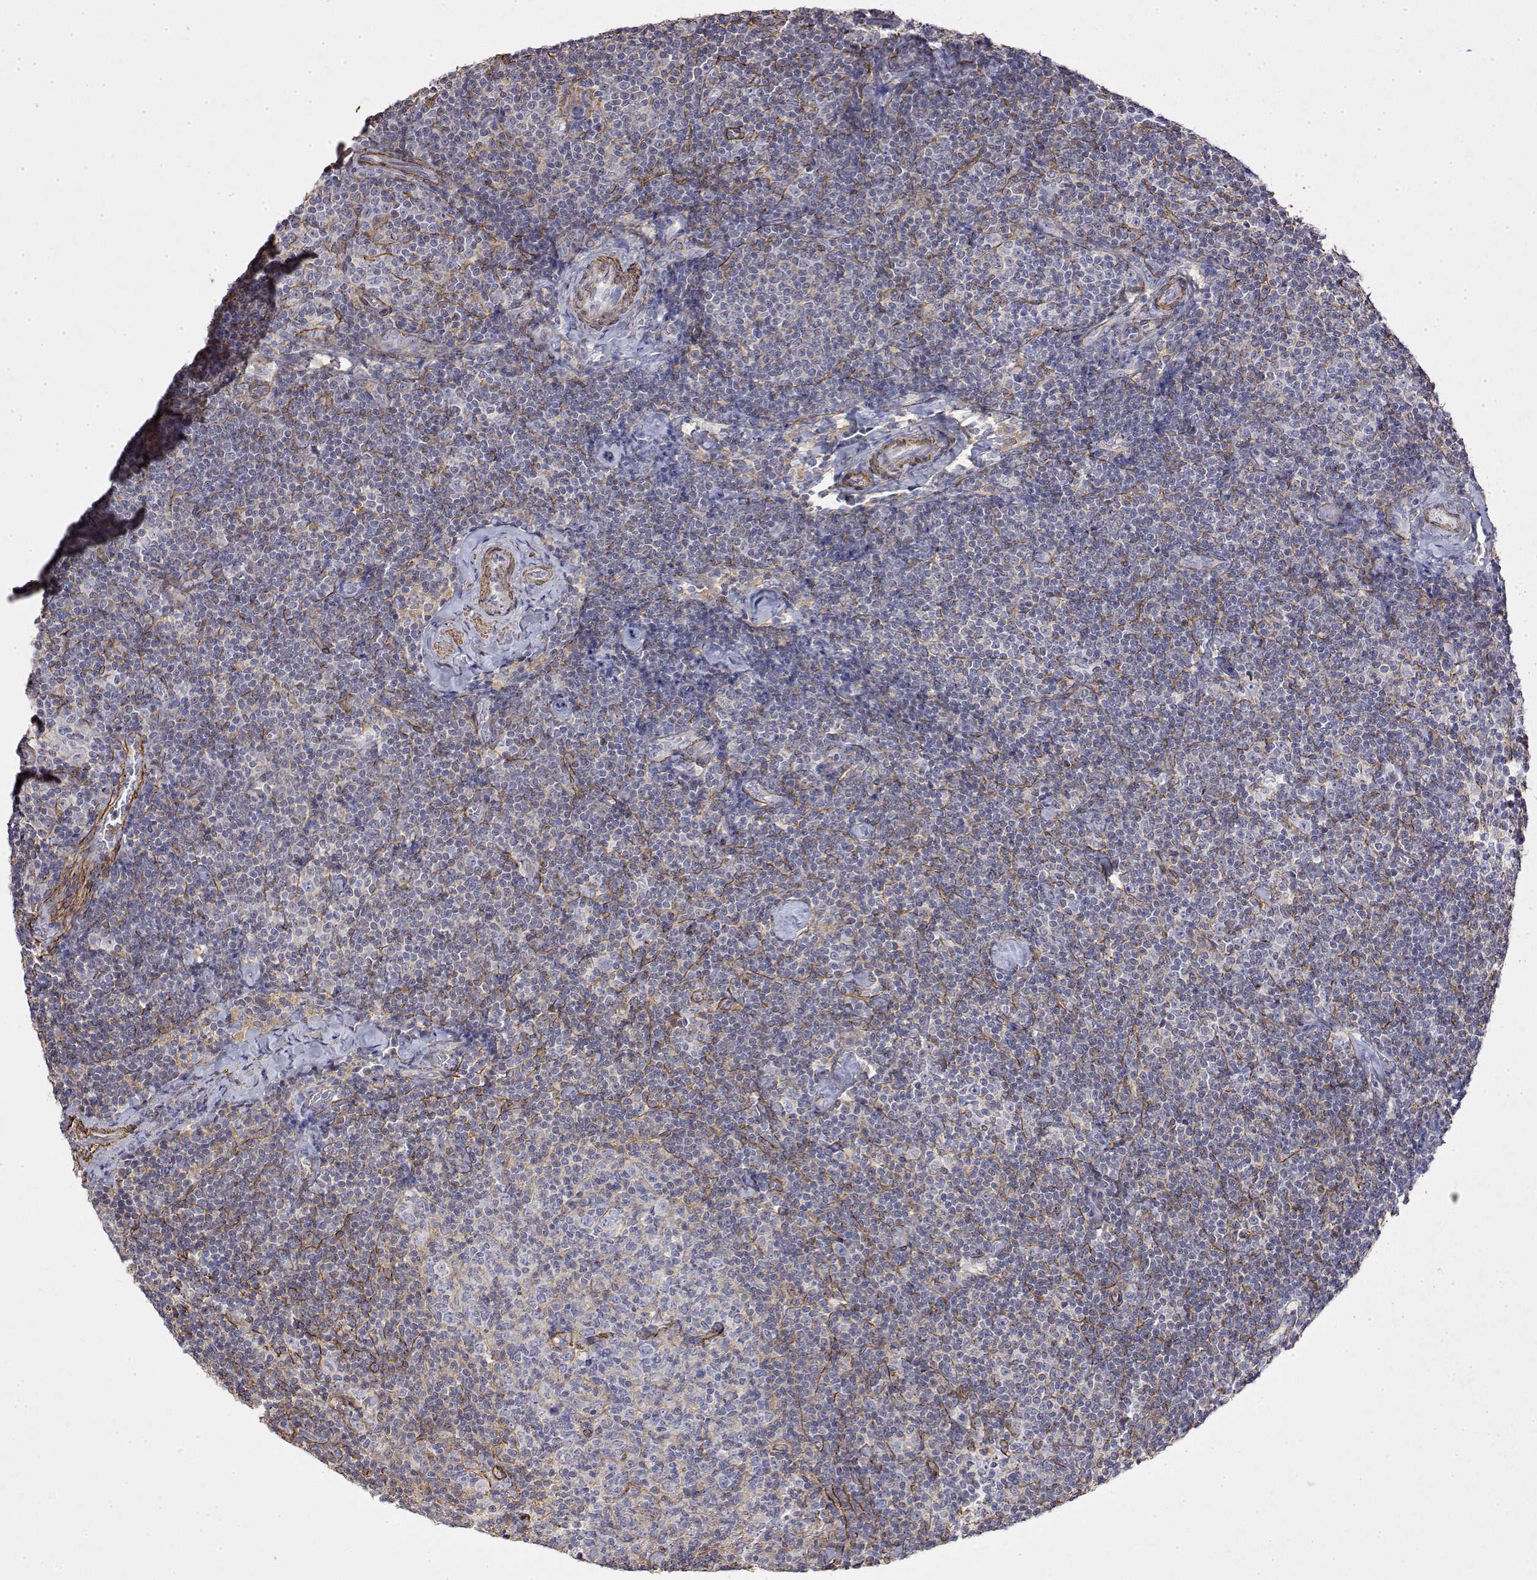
{"staining": {"intensity": "negative", "quantity": "none", "location": "none"}, "tissue": "lymphoma", "cell_type": "Tumor cells", "image_type": "cancer", "snomed": [{"axis": "morphology", "description": "Malignant lymphoma, non-Hodgkin's type, Low grade"}, {"axis": "topography", "description": "Lymph node"}], "caption": "Human low-grade malignant lymphoma, non-Hodgkin's type stained for a protein using IHC shows no positivity in tumor cells.", "gene": "SOWAHD", "patient": {"sex": "male", "age": 81}}